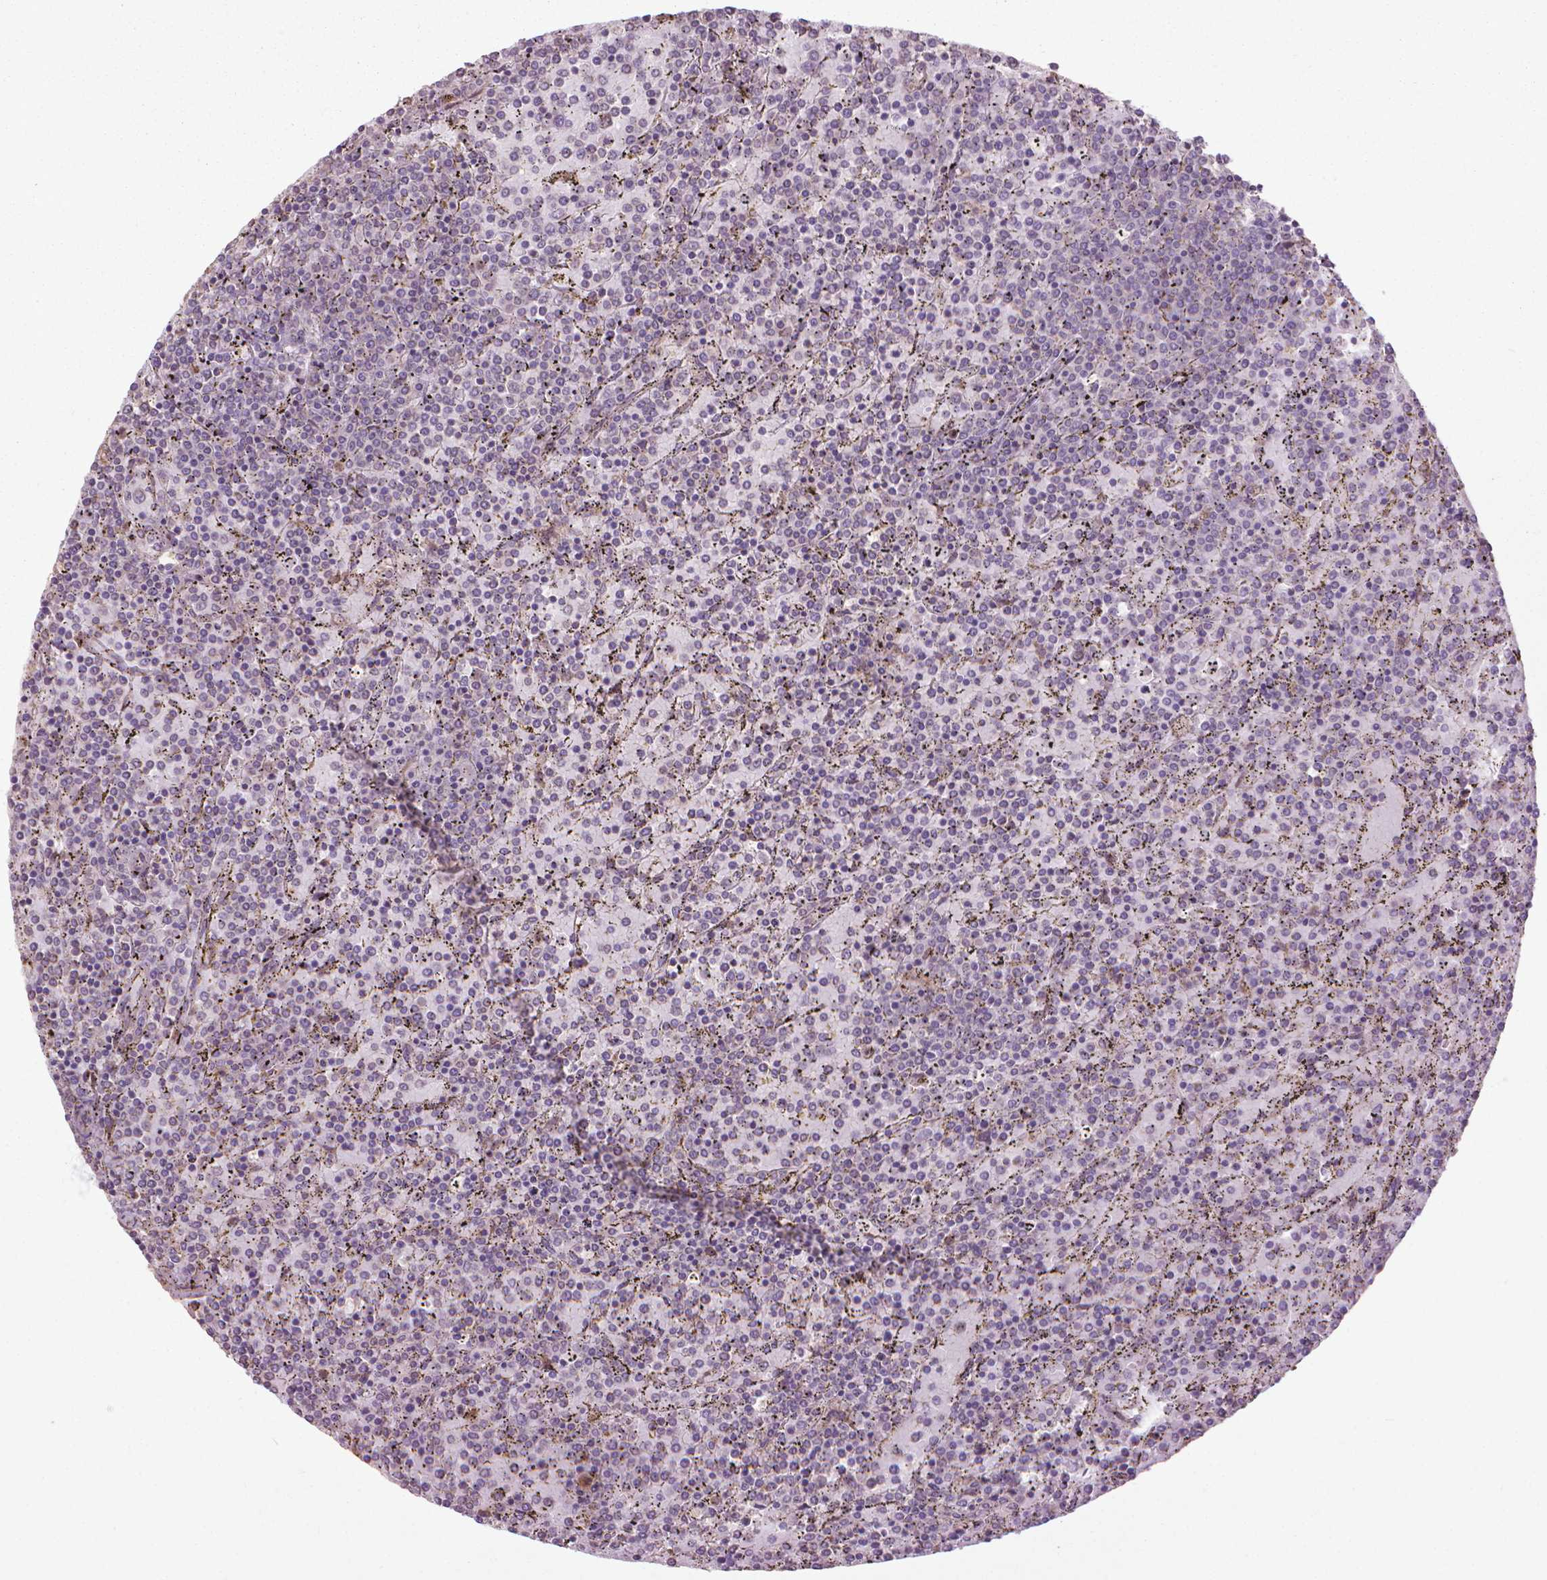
{"staining": {"intensity": "negative", "quantity": "none", "location": "none"}, "tissue": "lymphoma", "cell_type": "Tumor cells", "image_type": "cancer", "snomed": [{"axis": "morphology", "description": "Malignant lymphoma, non-Hodgkin's type, Low grade"}, {"axis": "topography", "description": "Spleen"}], "caption": "Immunohistochemical staining of lymphoma reveals no significant positivity in tumor cells. (Stains: DAB (3,3'-diaminobenzidine) immunohistochemistry with hematoxylin counter stain, Microscopy: brightfield microscopy at high magnification).", "gene": "GAS1", "patient": {"sex": "female", "age": 77}}